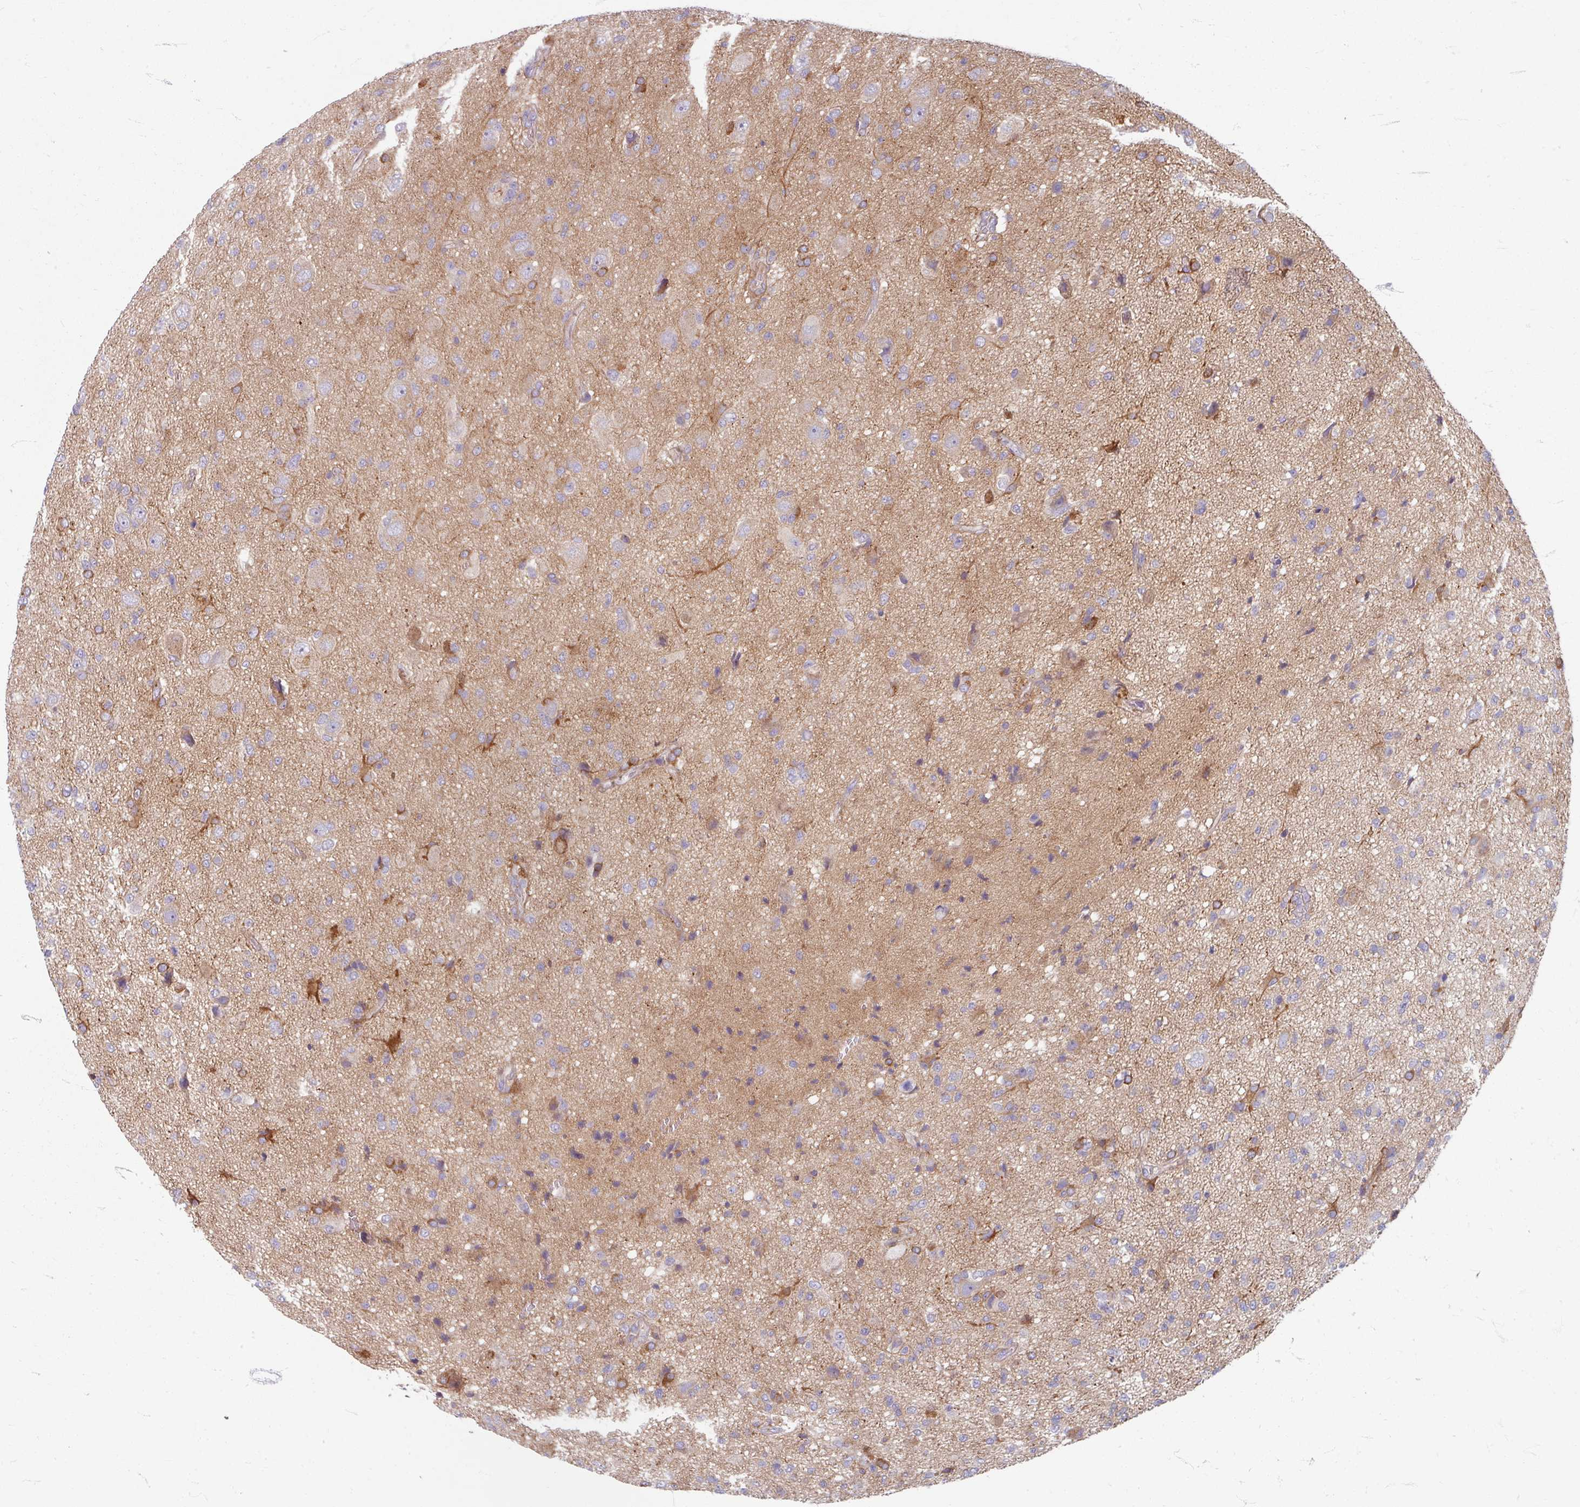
{"staining": {"intensity": "moderate", "quantity": "<25%", "location": "cytoplasmic/membranous"}, "tissue": "glioma", "cell_type": "Tumor cells", "image_type": "cancer", "snomed": [{"axis": "morphology", "description": "Glioma, malignant, High grade"}, {"axis": "topography", "description": "Brain"}], "caption": "Brown immunohistochemical staining in malignant glioma (high-grade) reveals moderate cytoplasmic/membranous expression in about <25% of tumor cells.", "gene": "GABARAPL1", "patient": {"sex": "female", "age": 57}}